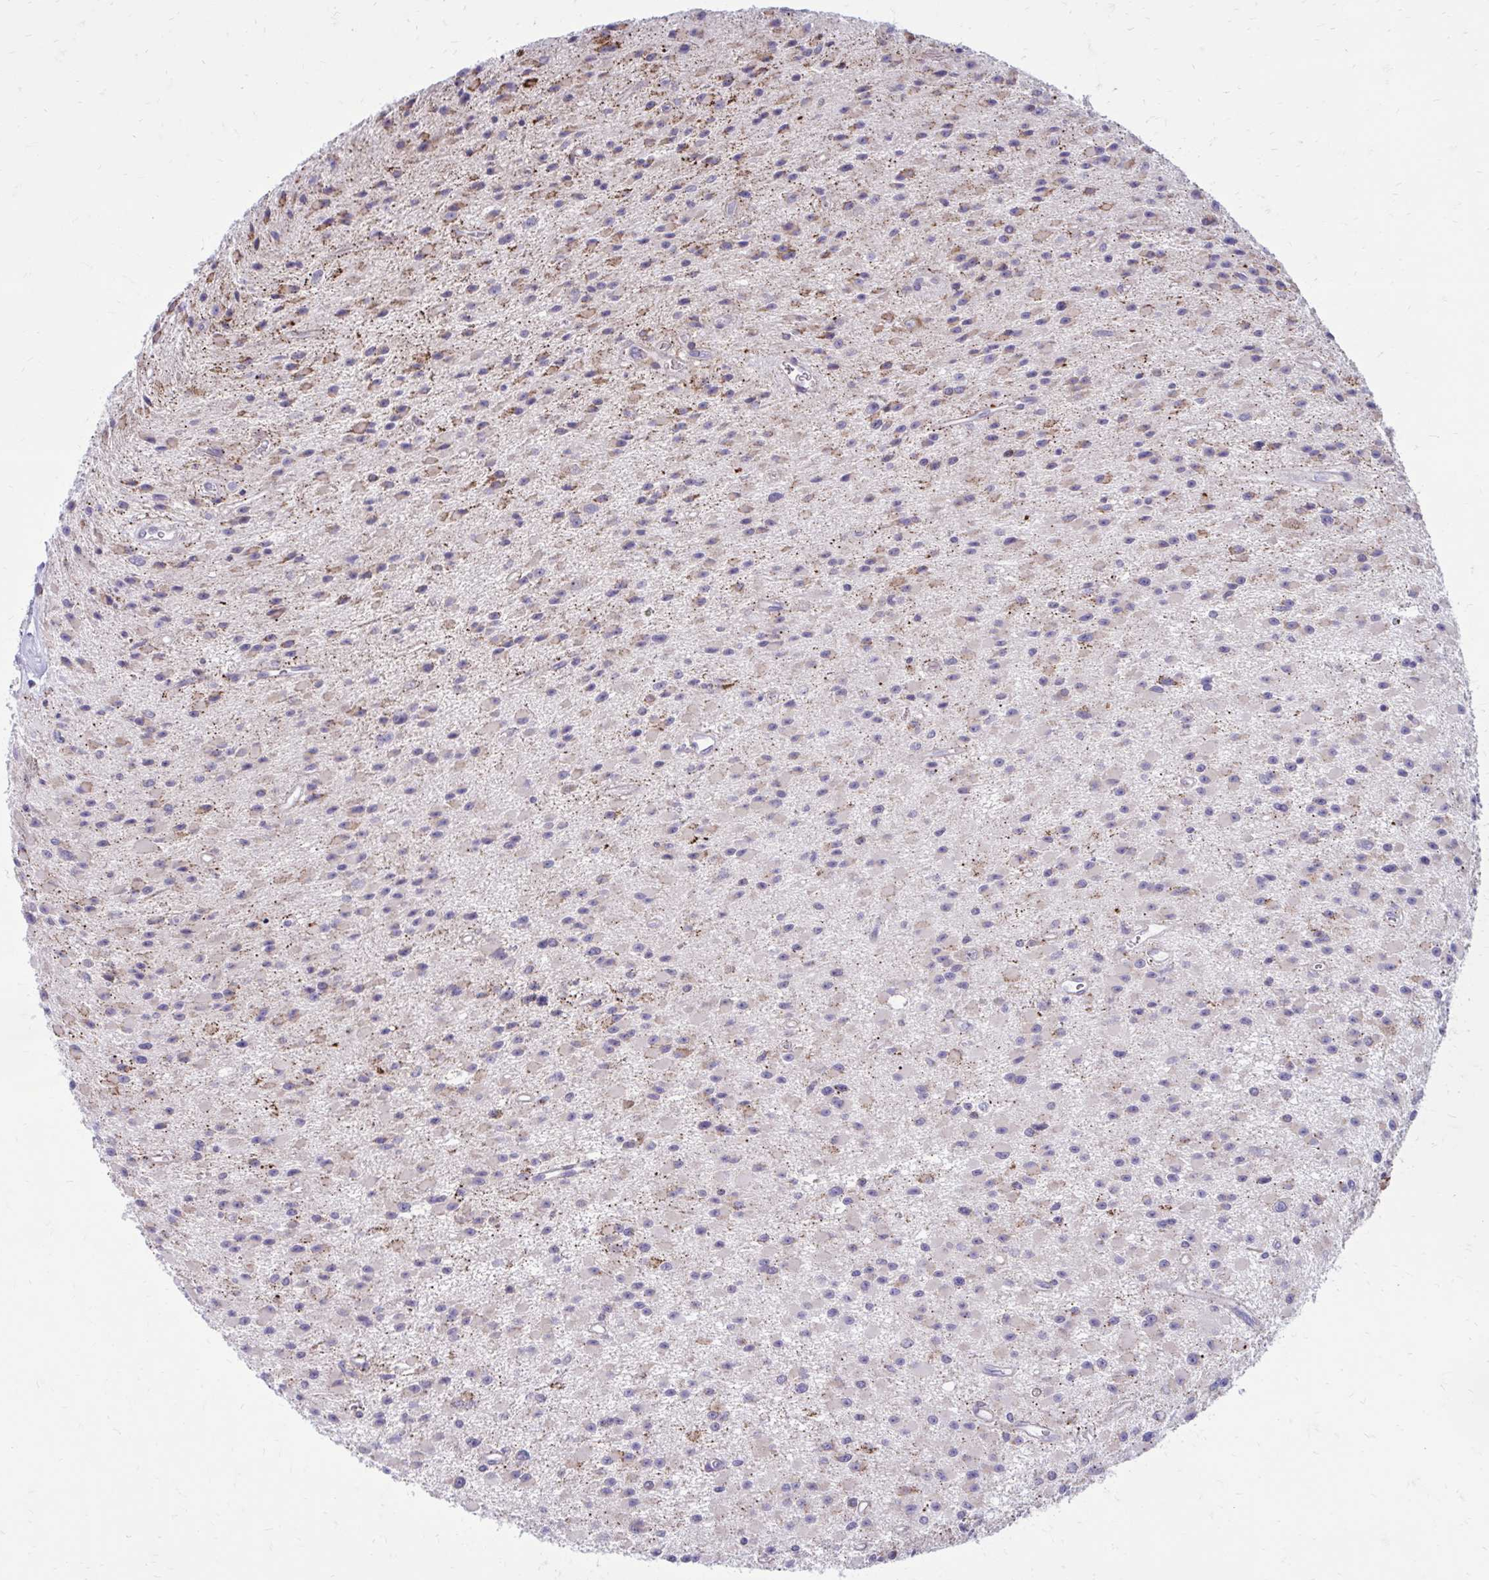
{"staining": {"intensity": "strong", "quantity": "<25%", "location": "cytoplasmic/membranous"}, "tissue": "glioma", "cell_type": "Tumor cells", "image_type": "cancer", "snomed": [{"axis": "morphology", "description": "Glioma, malignant, High grade"}, {"axis": "topography", "description": "Brain"}], "caption": "Strong cytoplasmic/membranous expression for a protein is identified in about <25% of tumor cells of malignant glioma (high-grade) using immunohistochemistry (IHC).", "gene": "GIGYF2", "patient": {"sex": "male", "age": 29}}